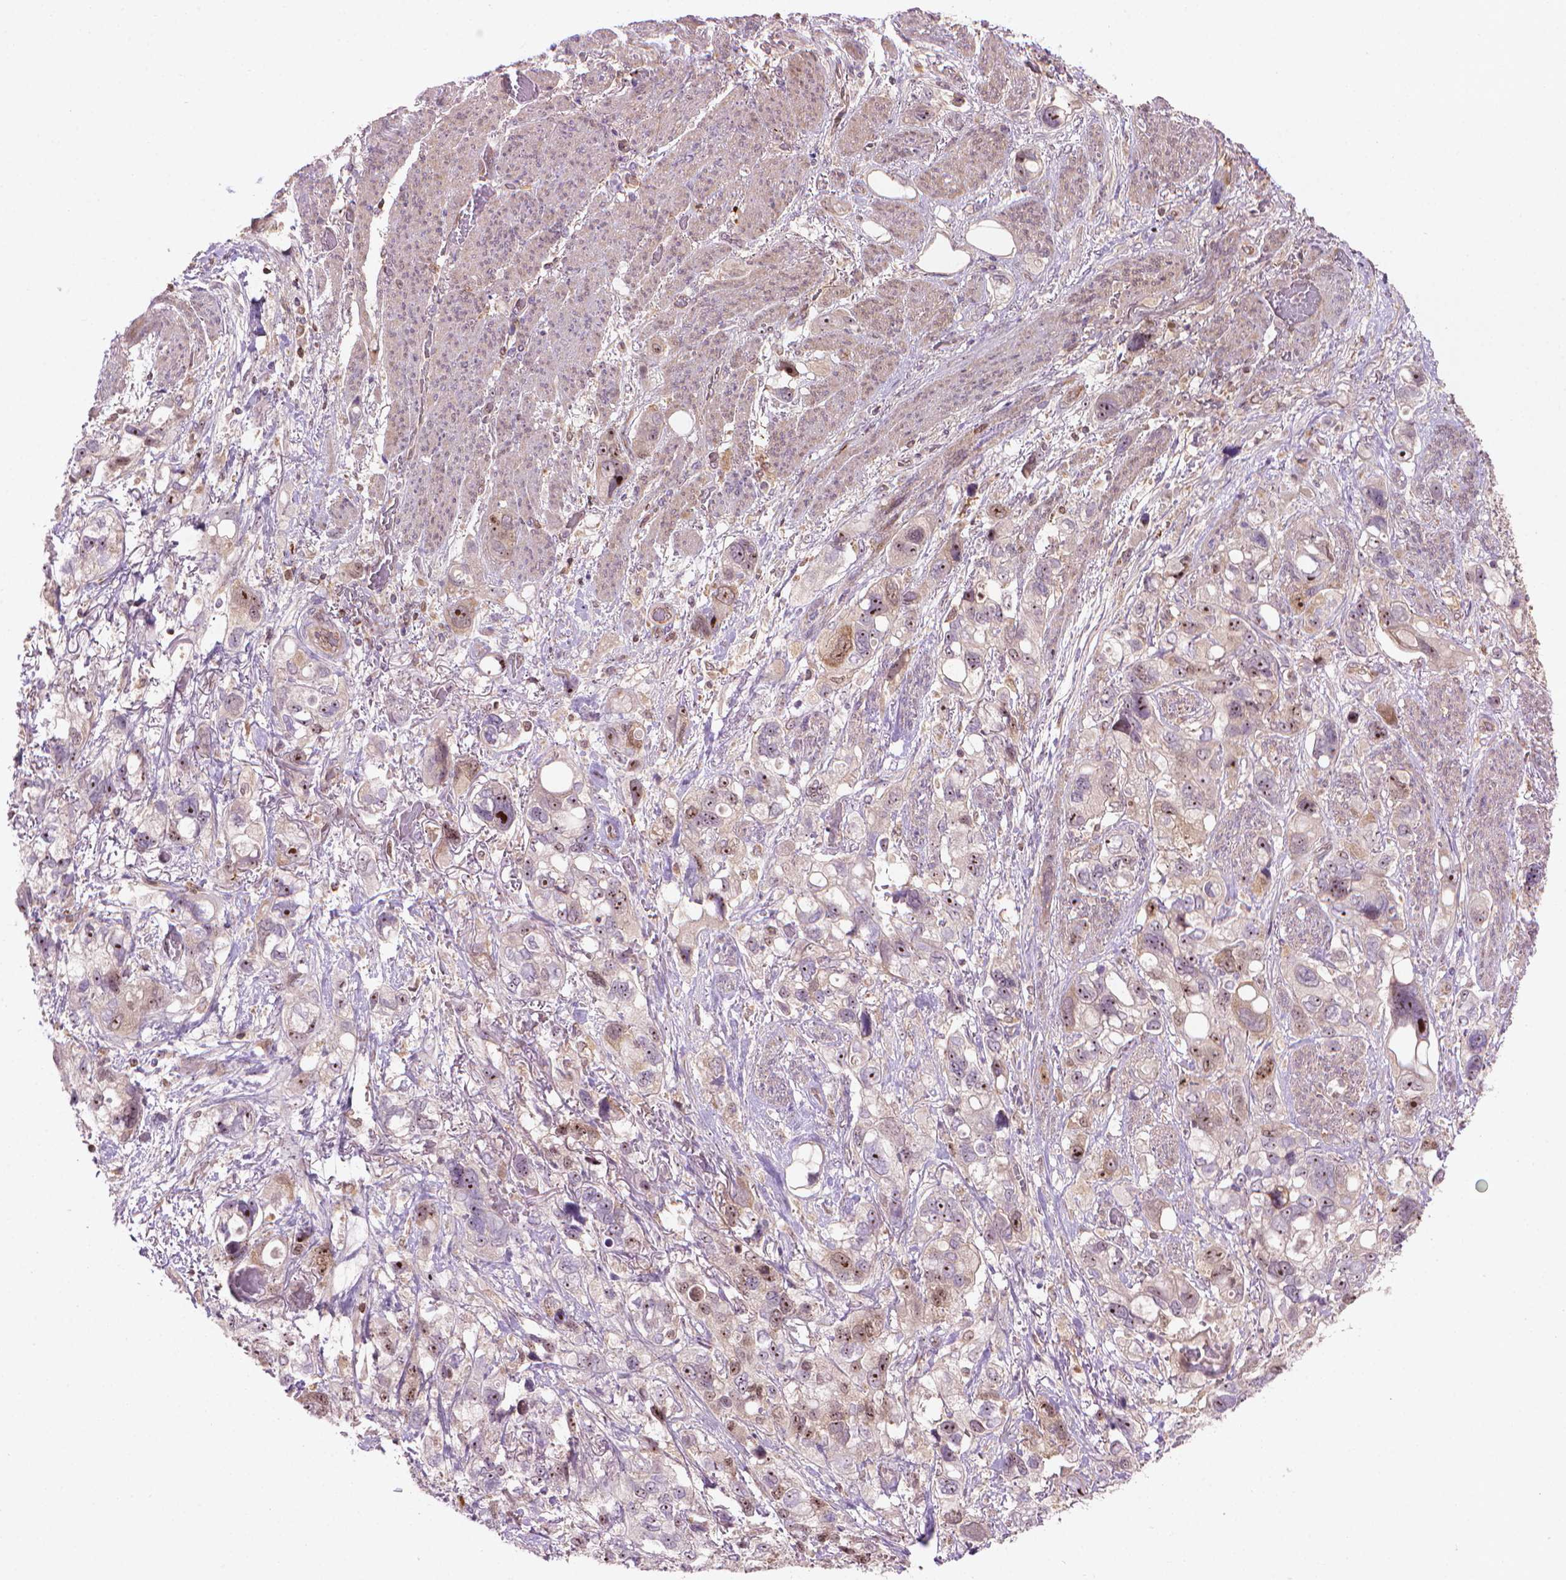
{"staining": {"intensity": "moderate", "quantity": "25%-75%", "location": "nuclear"}, "tissue": "stomach cancer", "cell_type": "Tumor cells", "image_type": "cancer", "snomed": [{"axis": "morphology", "description": "Adenocarcinoma, NOS"}, {"axis": "topography", "description": "Stomach, upper"}], "caption": "Immunohistochemistry (IHC) micrograph of neoplastic tissue: stomach adenocarcinoma stained using IHC exhibits medium levels of moderate protein expression localized specifically in the nuclear of tumor cells, appearing as a nuclear brown color.", "gene": "SMC2", "patient": {"sex": "female", "age": 81}}